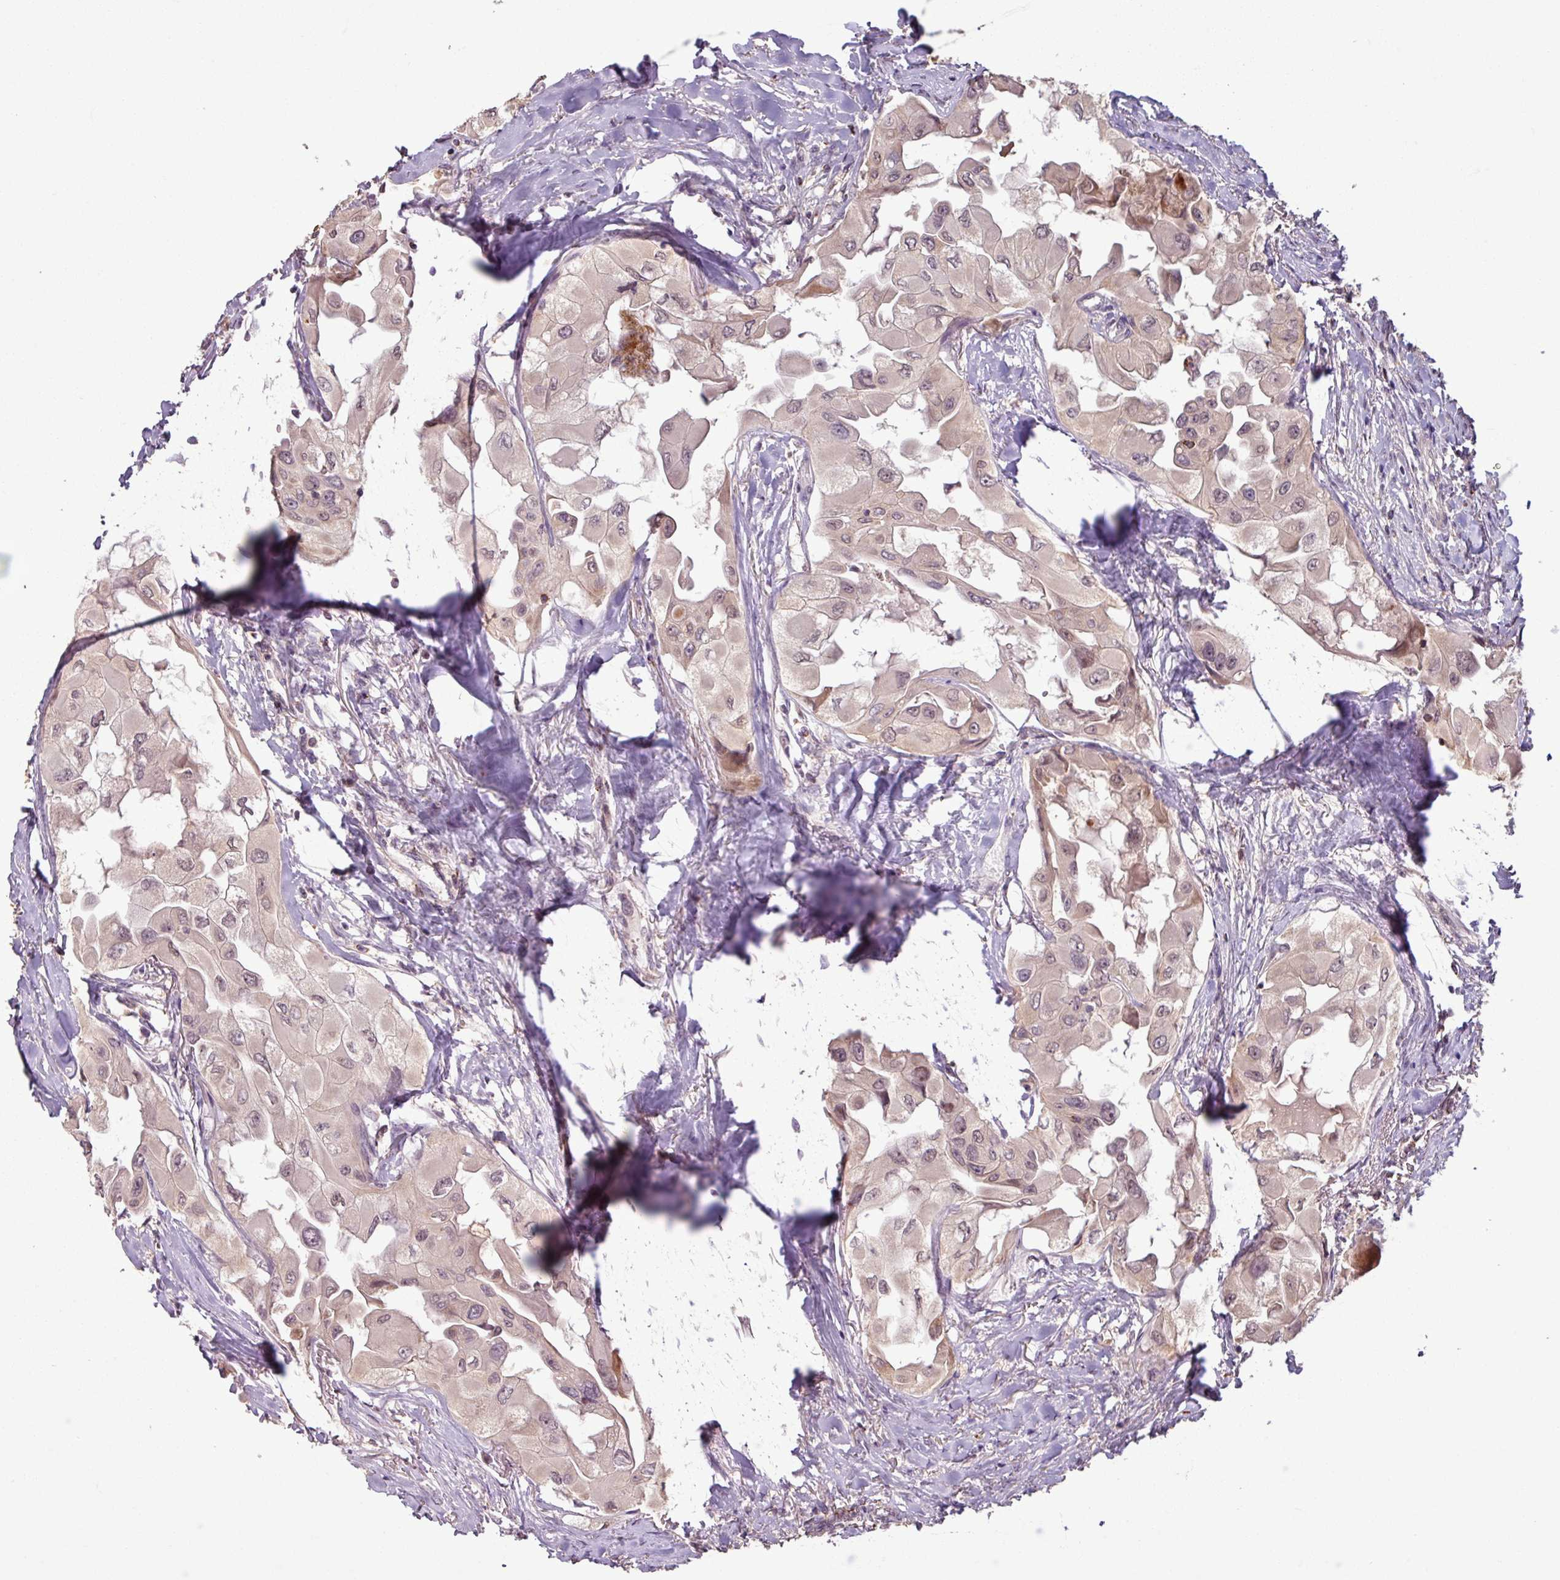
{"staining": {"intensity": "weak", "quantity": ">75%", "location": "nuclear"}, "tissue": "thyroid cancer", "cell_type": "Tumor cells", "image_type": "cancer", "snomed": [{"axis": "morphology", "description": "Normal tissue, NOS"}, {"axis": "morphology", "description": "Papillary adenocarcinoma, NOS"}, {"axis": "topography", "description": "Thyroid gland"}], "caption": "DAB immunohistochemical staining of papillary adenocarcinoma (thyroid) displays weak nuclear protein positivity in about >75% of tumor cells.", "gene": "OR6B1", "patient": {"sex": "female", "age": 59}}